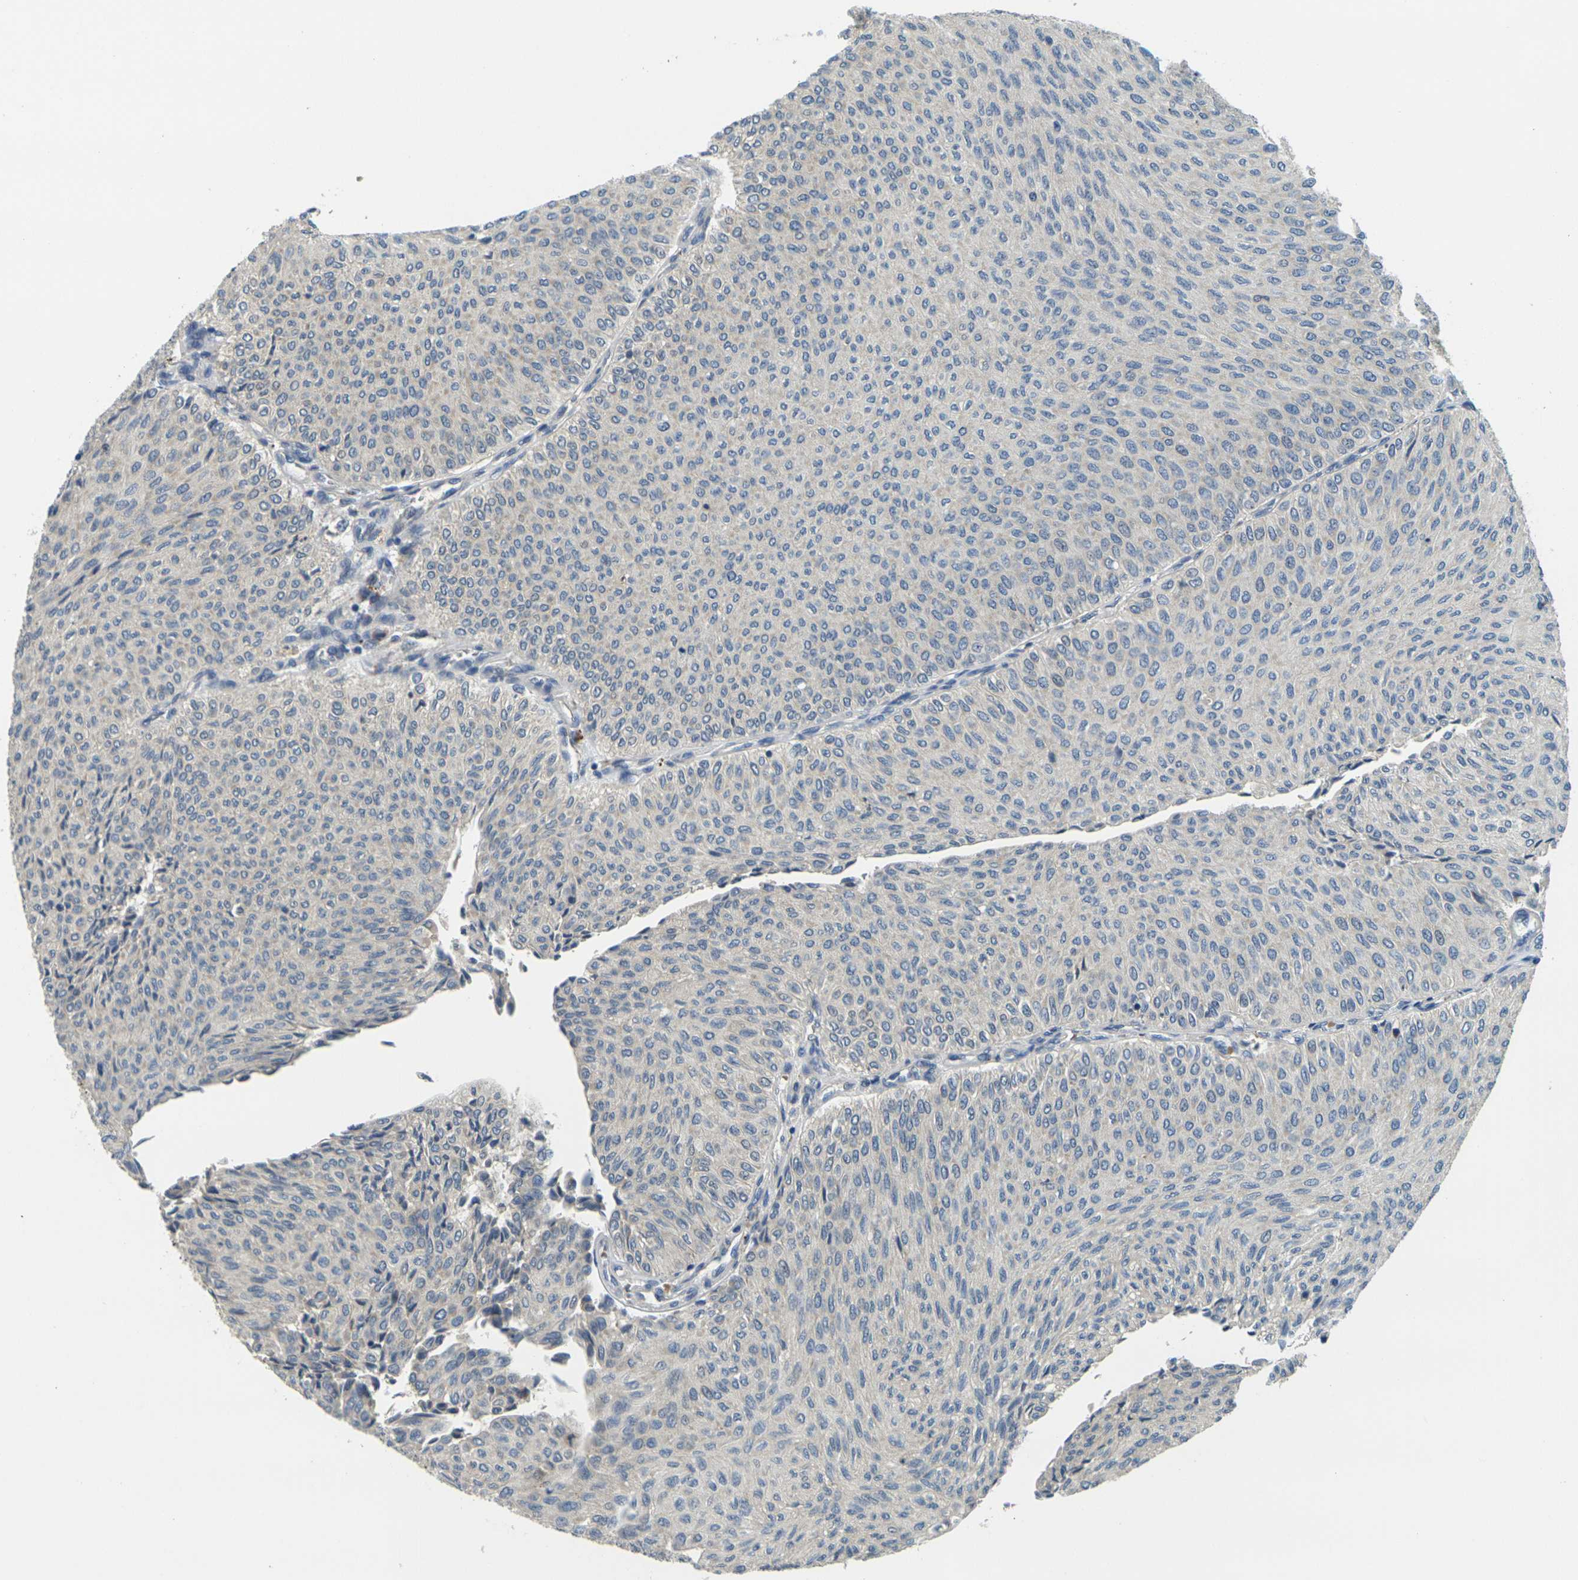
{"staining": {"intensity": "negative", "quantity": "none", "location": "none"}, "tissue": "urothelial cancer", "cell_type": "Tumor cells", "image_type": "cancer", "snomed": [{"axis": "morphology", "description": "Urothelial carcinoma, Low grade"}, {"axis": "topography", "description": "Urinary bladder"}], "caption": "Immunohistochemical staining of human urothelial carcinoma (low-grade) exhibits no significant expression in tumor cells.", "gene": "MINAR2", "patient": {"sex": "male", "age": 78}}